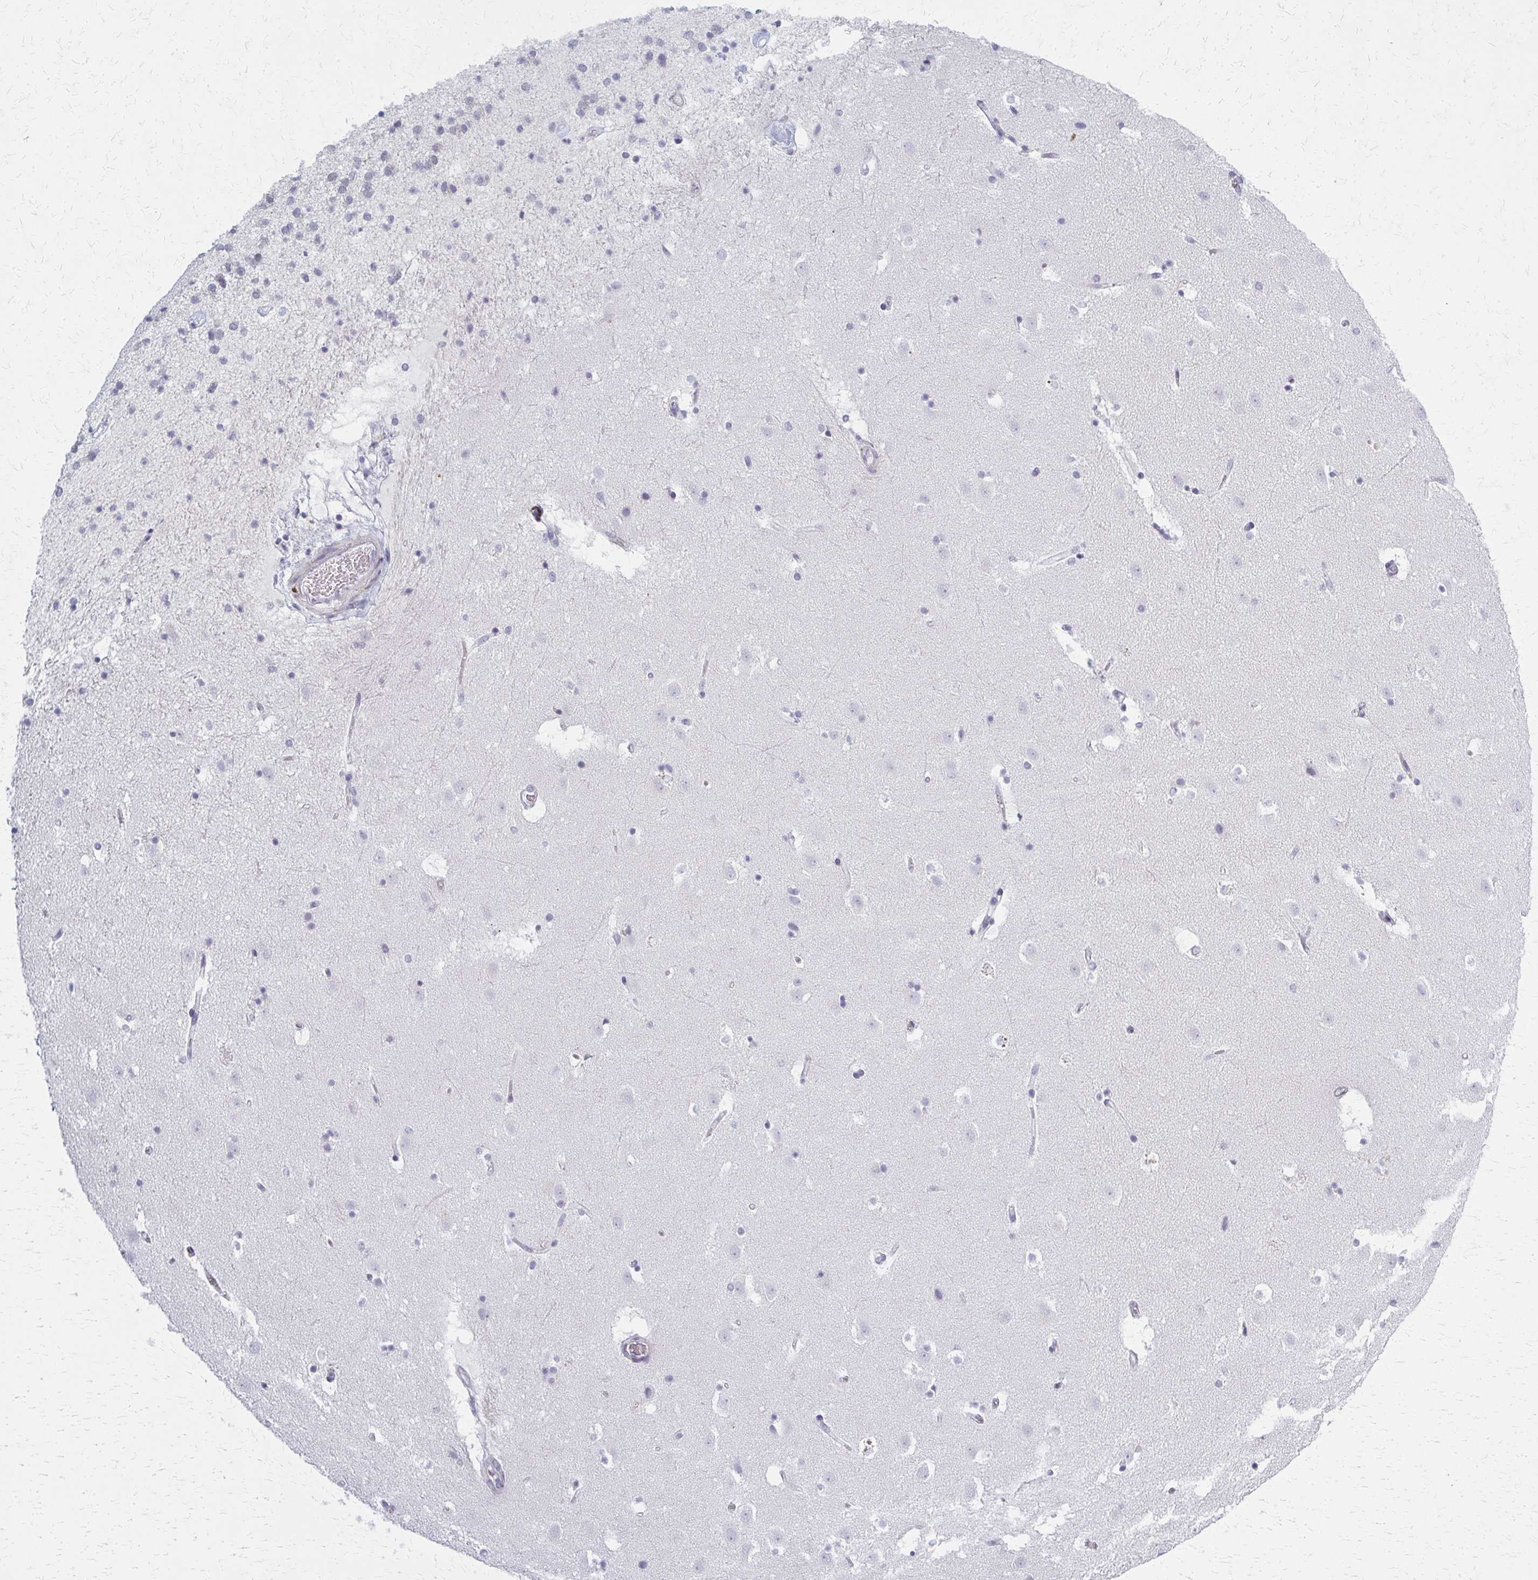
{"staining": {"intensity": "negative", "quantity": "none", "location": "none"}, "tissue": "caudate", "cell_type": "Glial cells", "image_type": "normal", "snomed": [{"axis": "morphology", "description": "Normal tissue, NOS"}, {"axis": "topography", "description": "Lateral ventricle wall"}], "caption": "Glial cells show no significant staining in unremarkable caudate. (Stains: DAB (3,3'-diaminobenzidine) IHC with hematoxylin counter stain, Microscopy: brightfield microscopy at high magnification).", "gene": "CASQ2", "patient": {"sex": "male", "age": 37}}